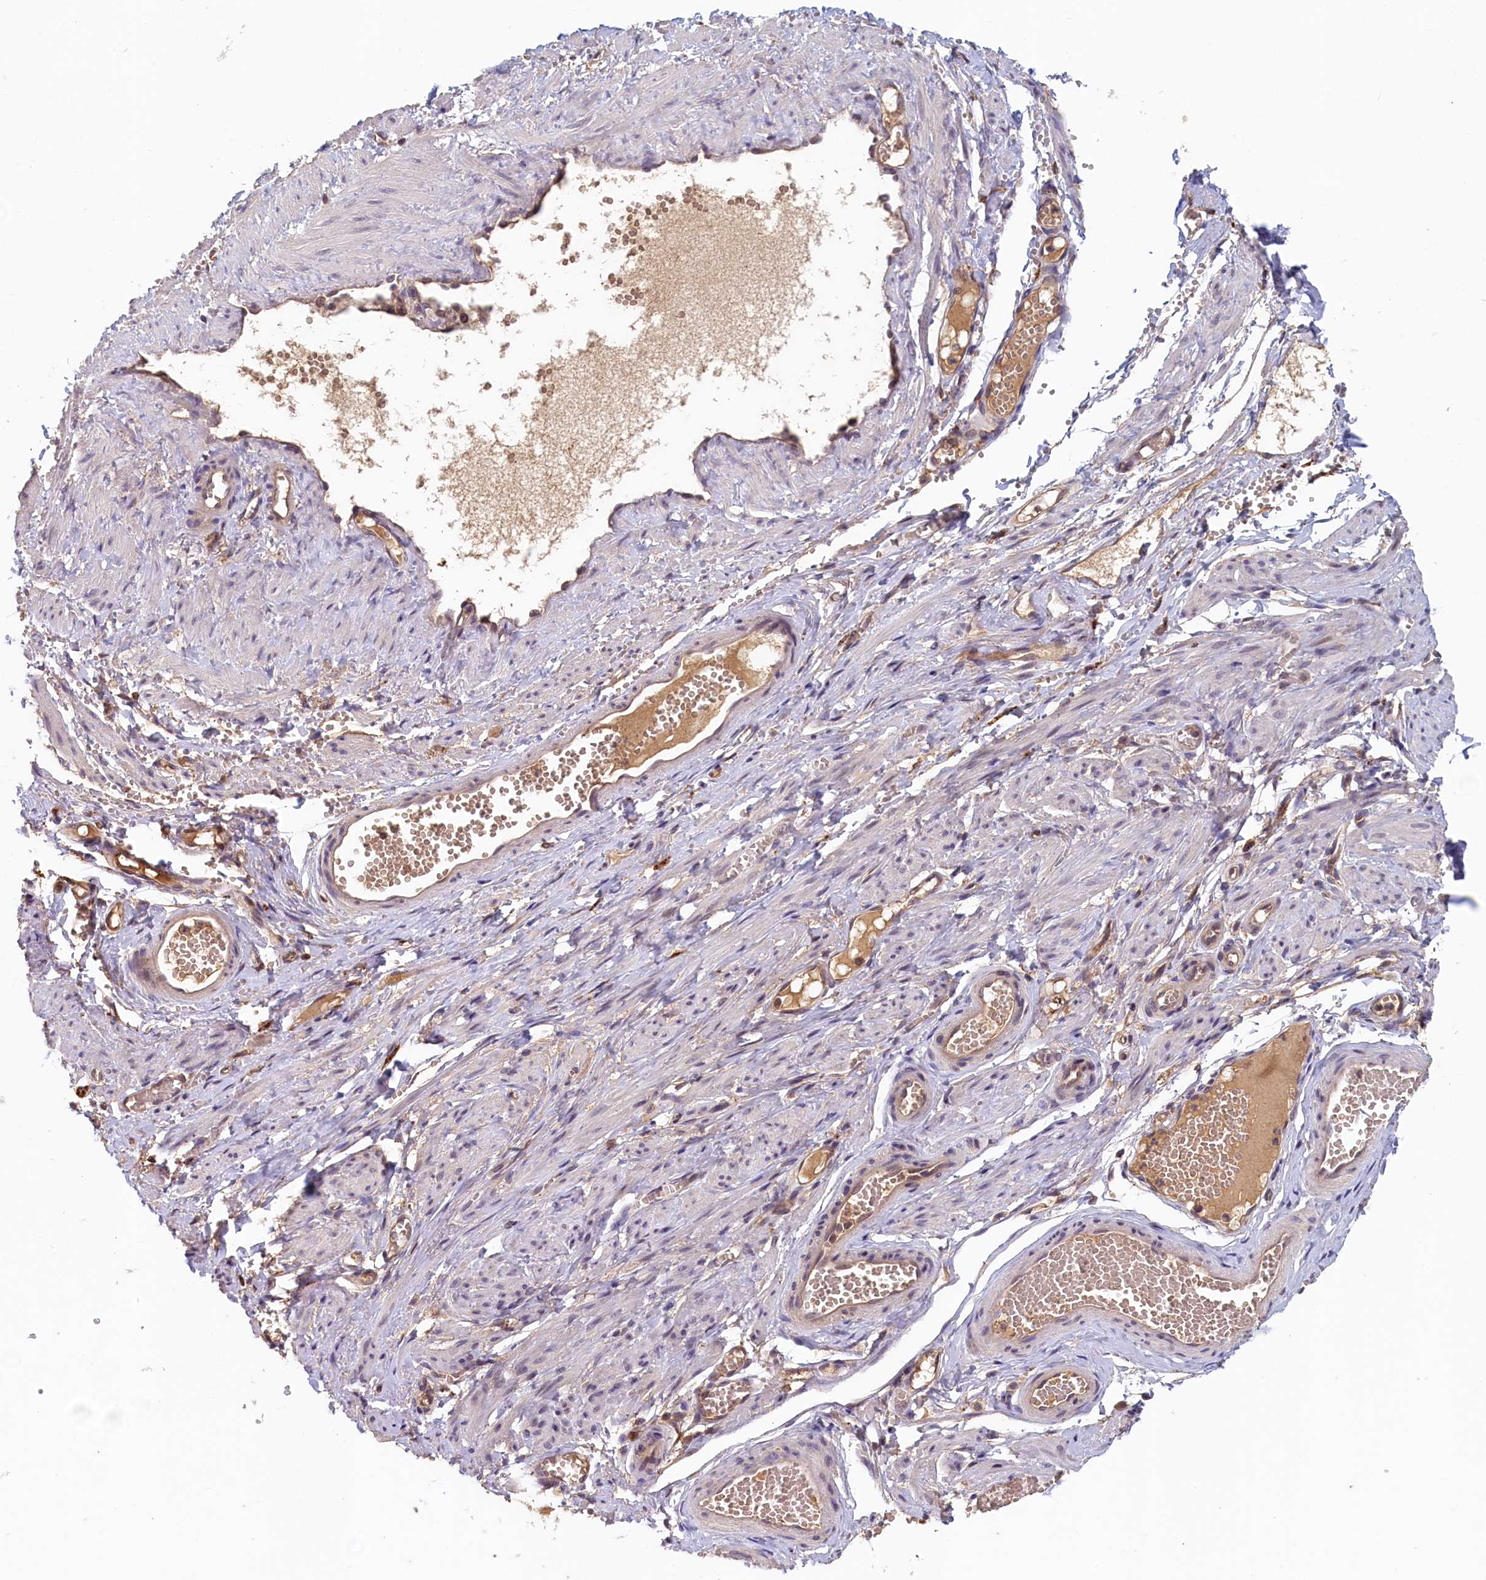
{"staining": {"intensity": "moderate", "quantity": "25%-75%", "location": "cytoplasmic/membranous"}, "tissue": "soft tissue", "cell_type": "Chondrocytes", "image_type": "normal", "snomed": [{"axis": "morphology", "description": "Normal tissue, NOS"}, {"axis": "topography", "description": "Smooth muscle"}, {"axis": "topography", "description": "Peripheral nerve tissue"}], "caption": "Soft tissue stained with DAB immunohistochemistry reveals medium levels of moderate cytoplasmic/membranous positivity in about 25%-75% of chondrocytes. (DAB (3,3'-diaminobenzidine) = brown stain, brightfield microscopy at high magnification).", "gene": "NUBP2", "patient": {"sex": "female", "age": 39}}